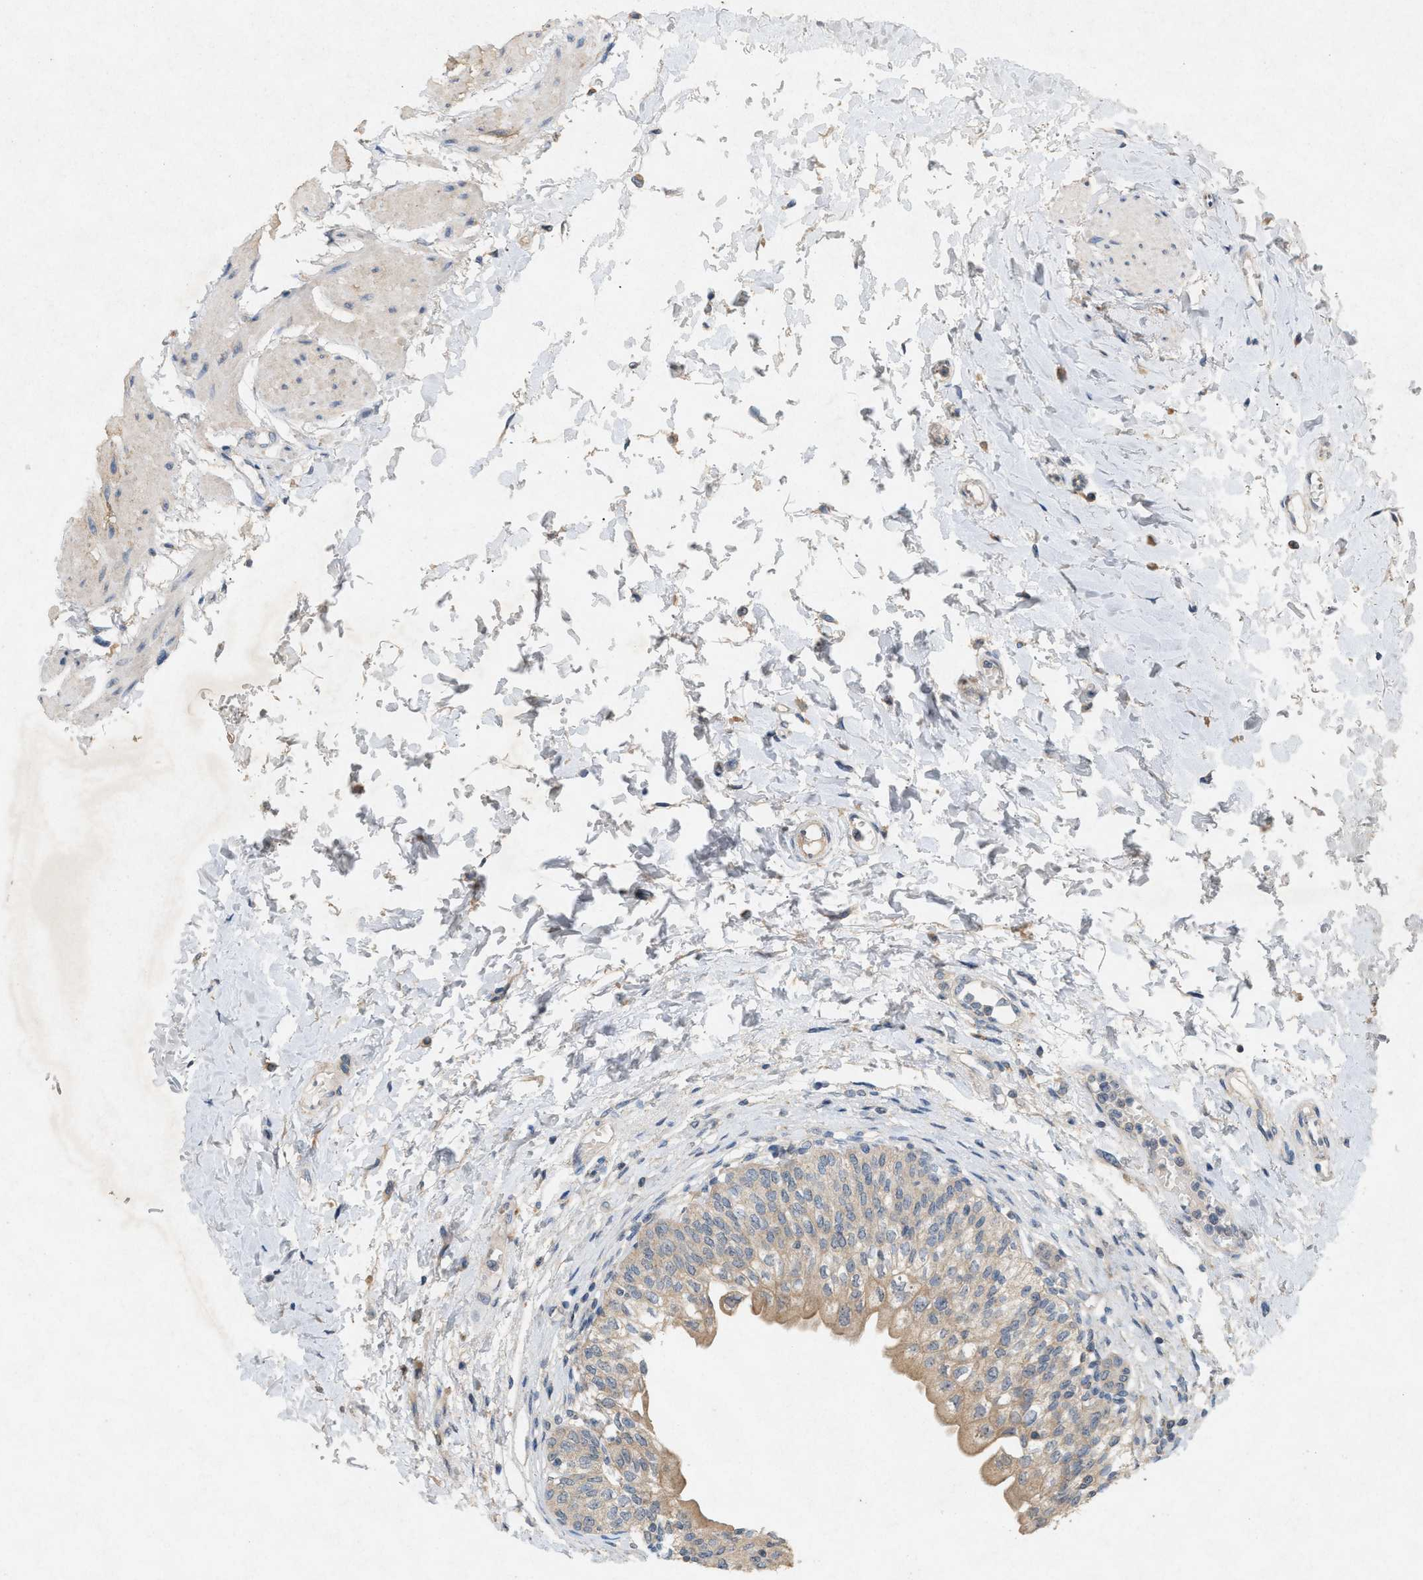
{"staining": {"intensity": "weak", "quantity": ">75%", "location": "cytoplasmic/membranous"}, "tissue": "urinary bladder", "cell_type": "Urothelial cells", "image_type": "normal", "snomed": [{"axis": "morphology", "description": "Normal tissue, NOS"}, {"axis": "topography", "description": "Urinary bladder"}], "caption": "DAB (3,3'-diaminobenzidine) immunohistochemical staining of unremarkable human urinary bladder reveals weak cytoplasmic/membranous protein expression in approximately >75% of urothelial cells.", "gene": "DCAF7", "patient": {"sex": "male", "age": 55}}